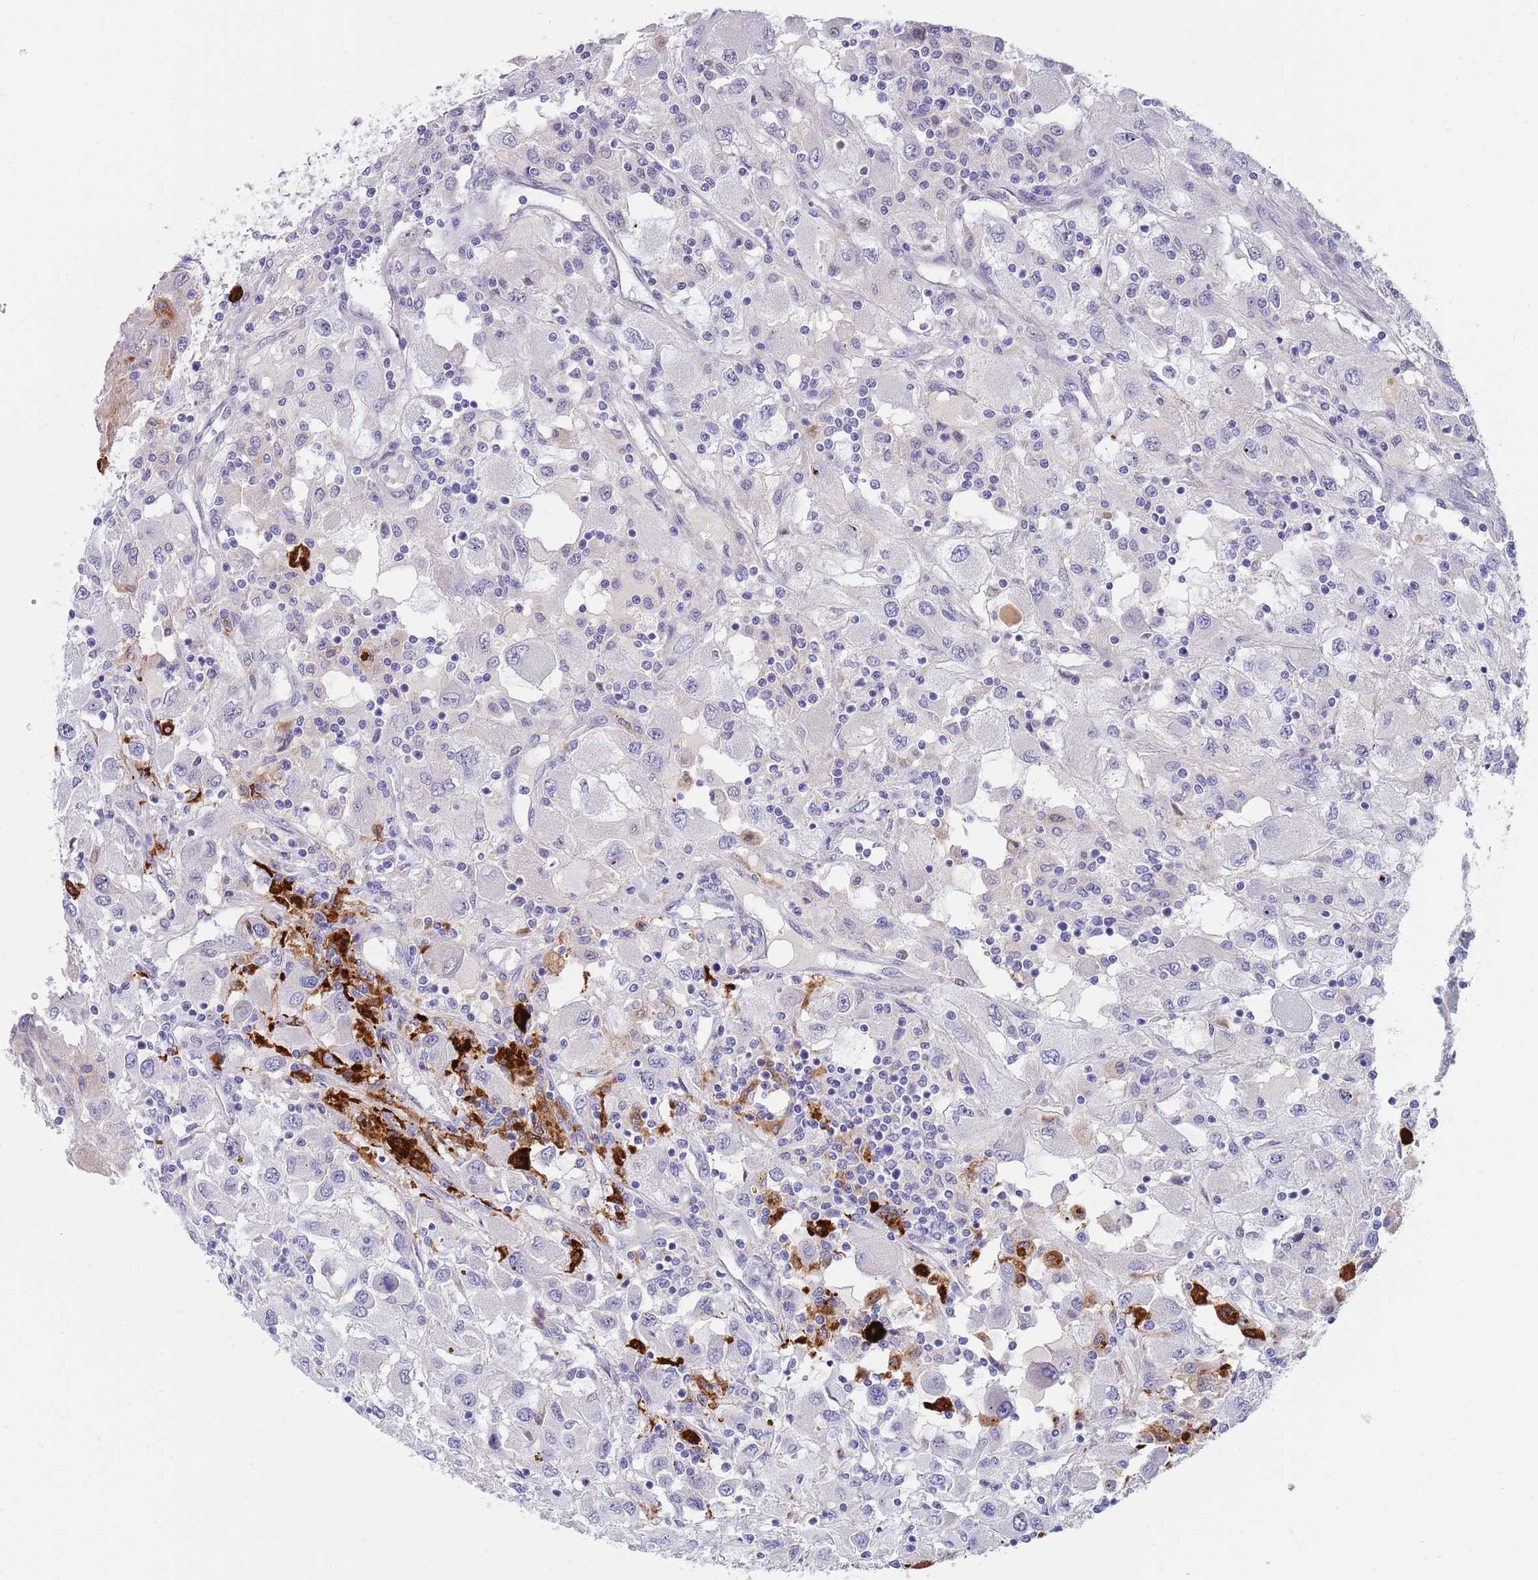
{"staining": {"intensity": "negative", "quantity": "none", "location": "none"}, "tissue": "renal cancer", "cell_type": "Tumor cells", "image_type": "cancer", "snomed": [{"axis": "morphology", "description": "Adenocarcinoma, NOS"}, {"axis": "topography", "description": "Kidney"}], "caption": "Tumor cells are negative for brown protein staining in renal adenocarcinoma. Nuclei are stained in blue.", "gene": "NLRP6", "patient": {"sex": "female", "age": 67}}